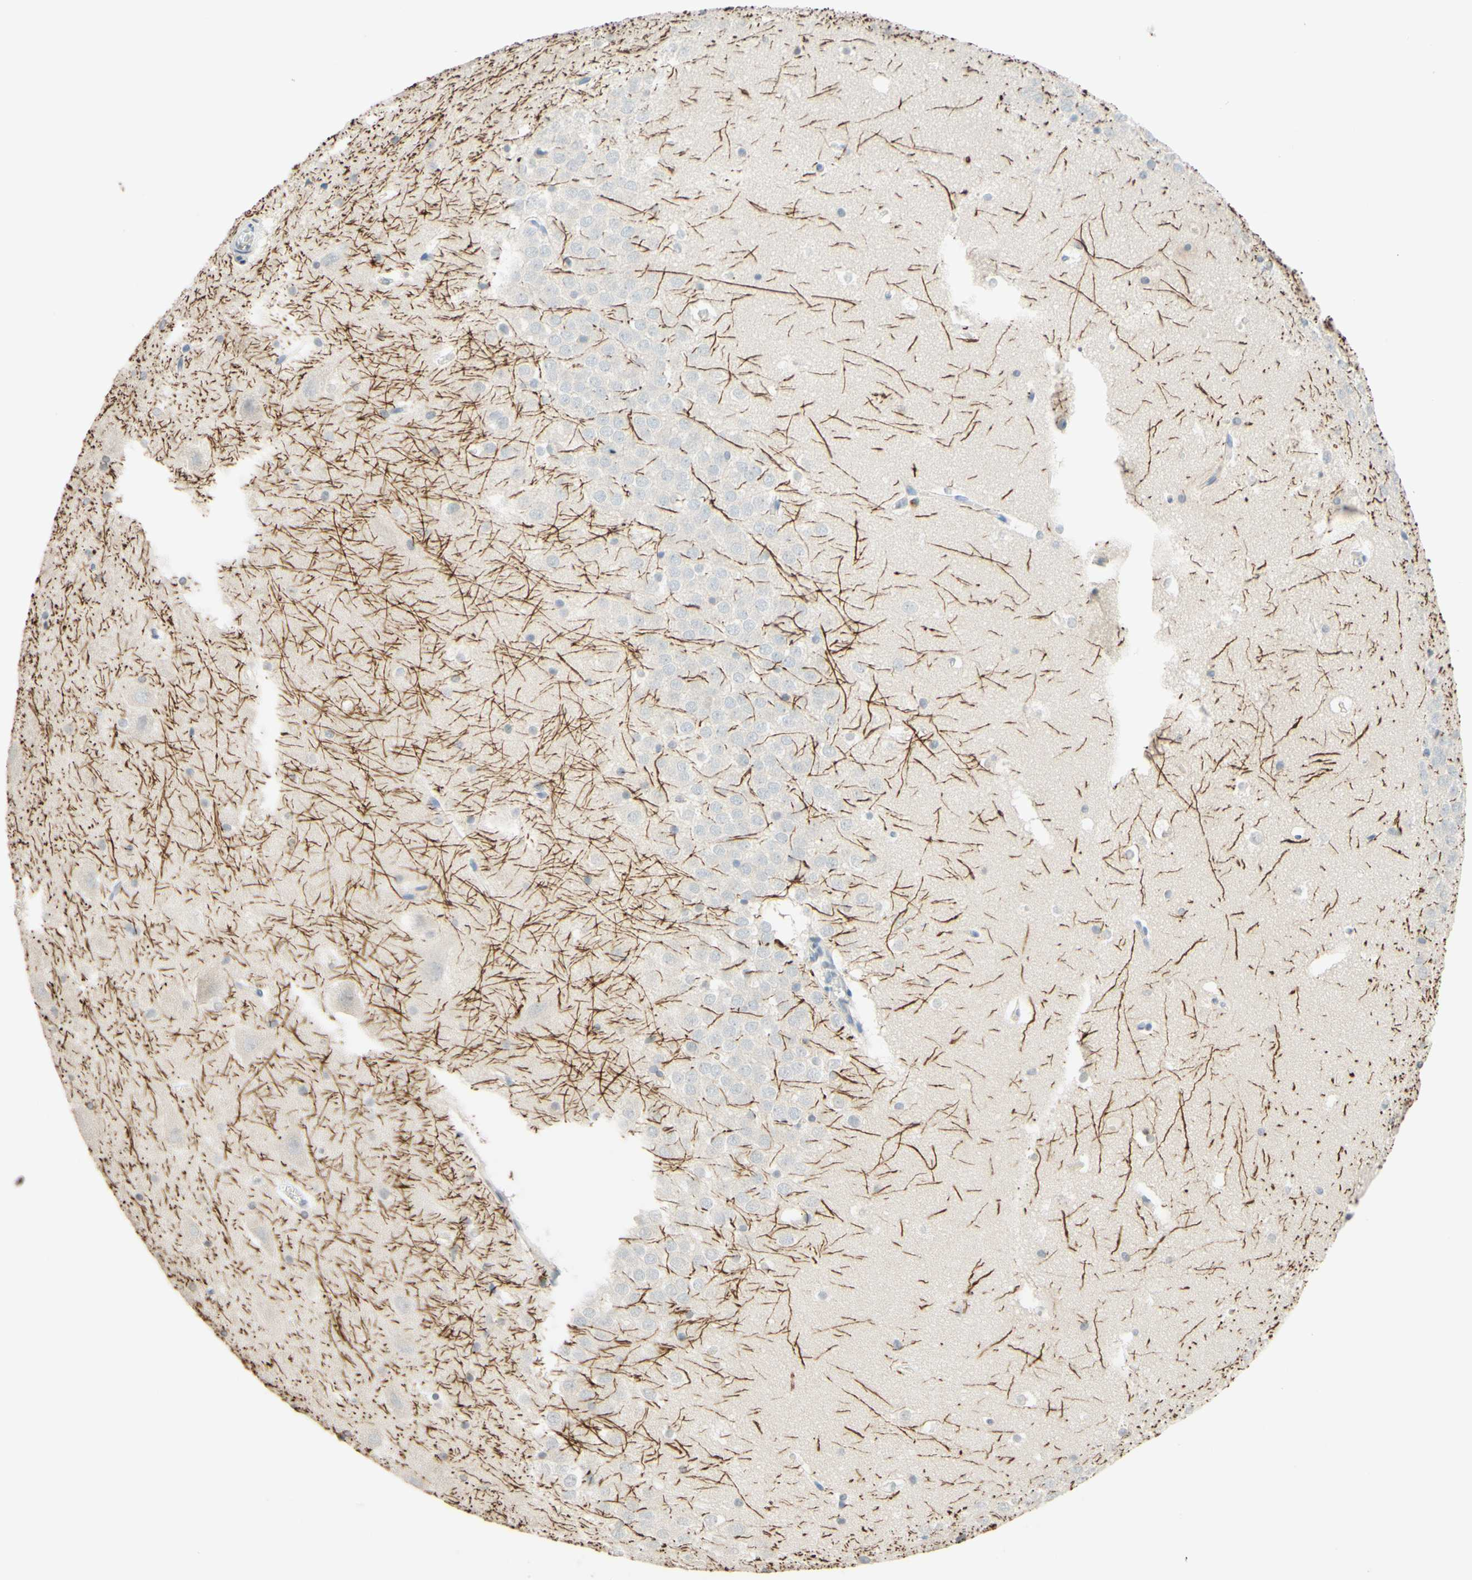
{"staining": {"intensity": "negative", "quantity": "none", "location": "none"}, "tissue": "hippocampus", "cell_type": "Glial cells", "image_type": "normal", "snomed": [{"axis": "morphology", "description": "Normal tissue, NOS"}, {"axis": "topography", "description": "Hippocampus"}], "caption": "High magnification brightfield microscopy of unremarkable hippocampus stained with DAB (3,3'-diaminobenzidine) (brown) and counterstained with hematoxylin (blue): glial cells show no significant staining.", "gene": "MAG", "patient": {"sex": "male", "age": 45}}